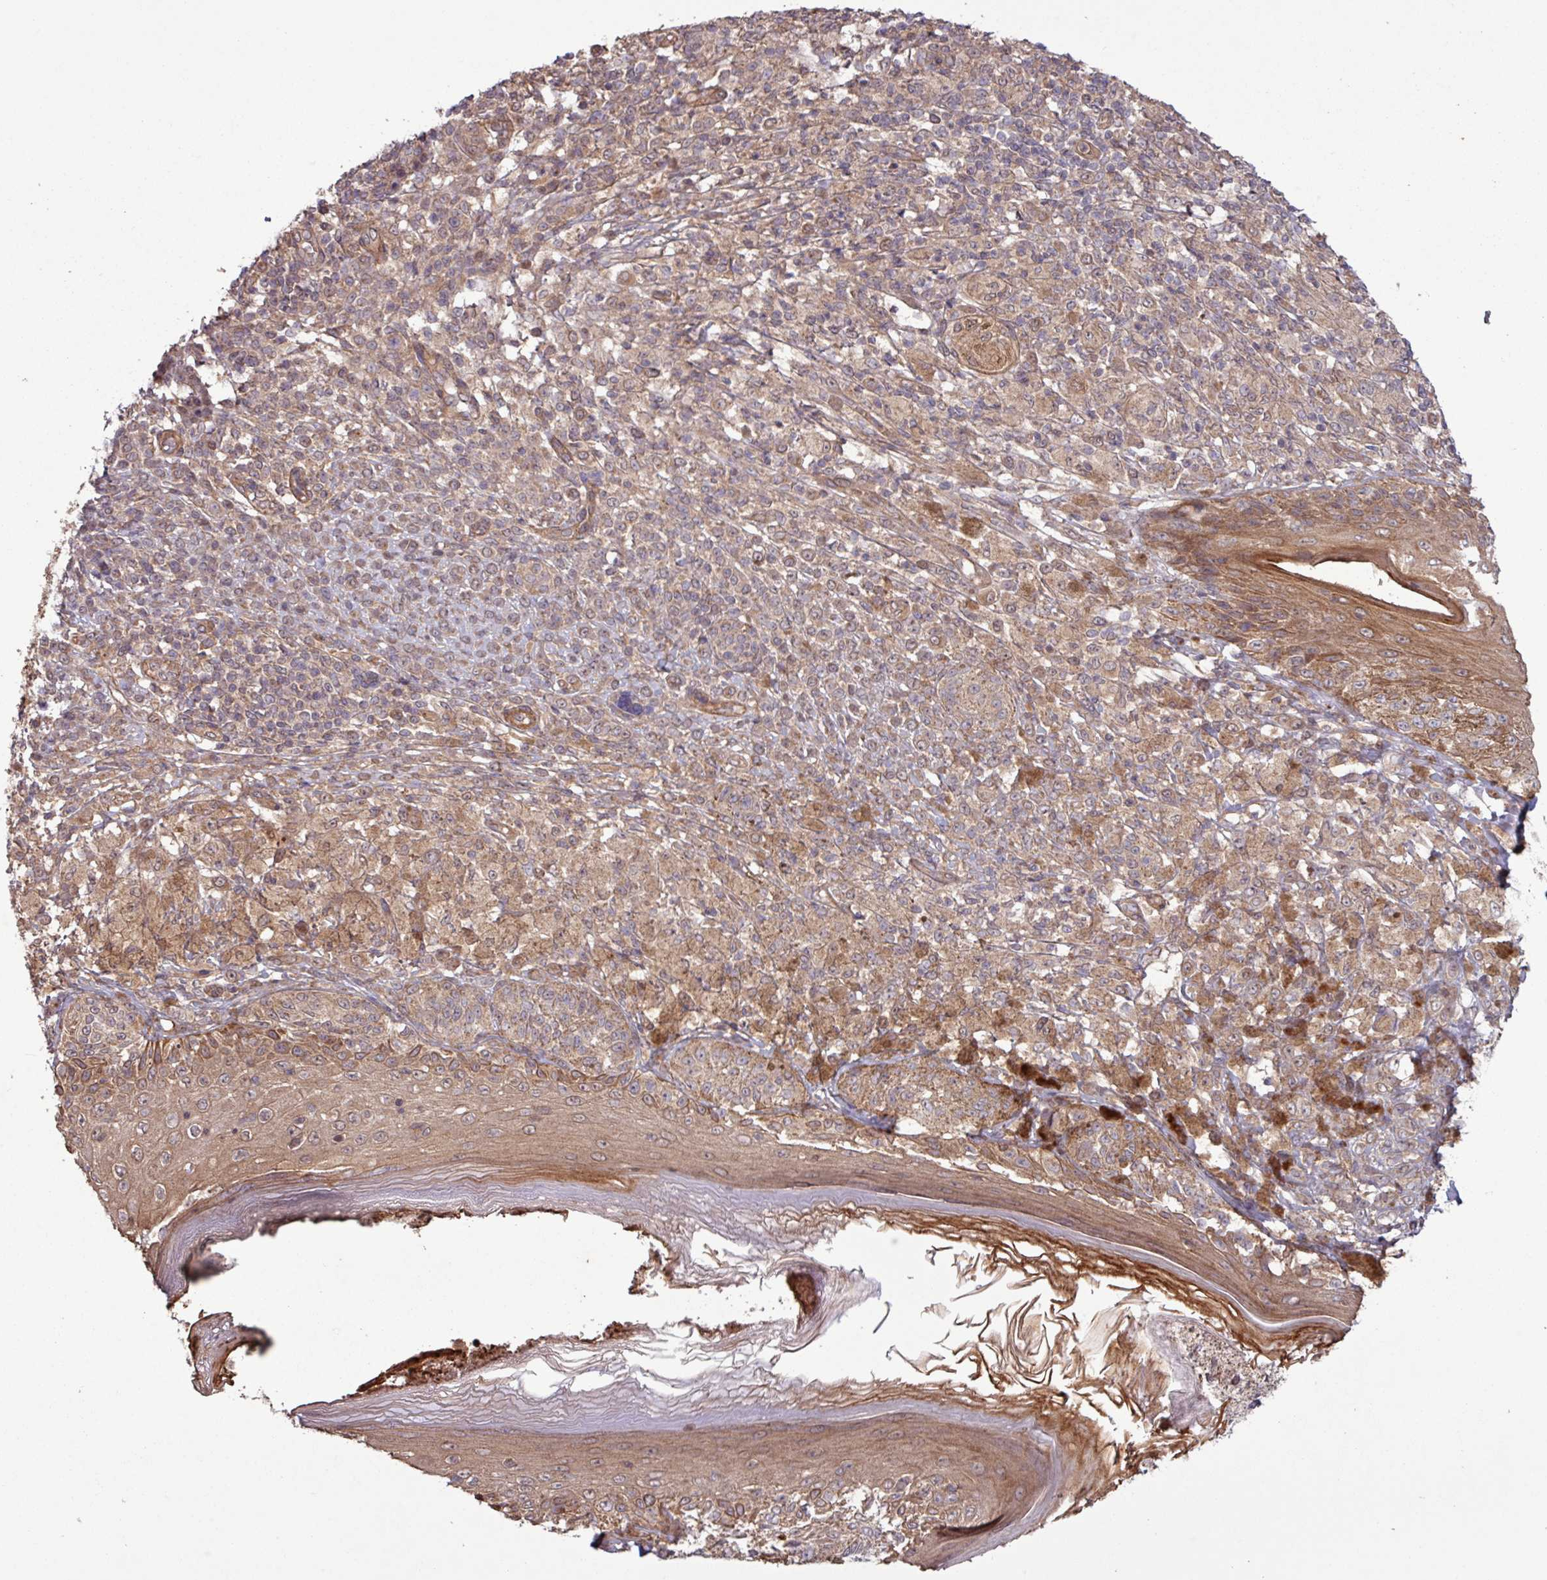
{"staining": {"intensity": "weak", "quantity": ">75%", "location": "cytoplasmic/membranous"}, "tissue": "melanoma", "cell_type": "Tumor cells", "image_type": "cancer", "snomed": [{"axis": "morphology", "description": "Malignant melanoma, NOS"}, {"axis": "topography", "description": "Skin"}], "caption": "The image shows a brown stain indicating the presence of a protein in the cytoplasmic/membranous of tumor cells in malignant melanoma.", "gene": "TRABD2A", "patient": {"sex": "male", "age": 42}}